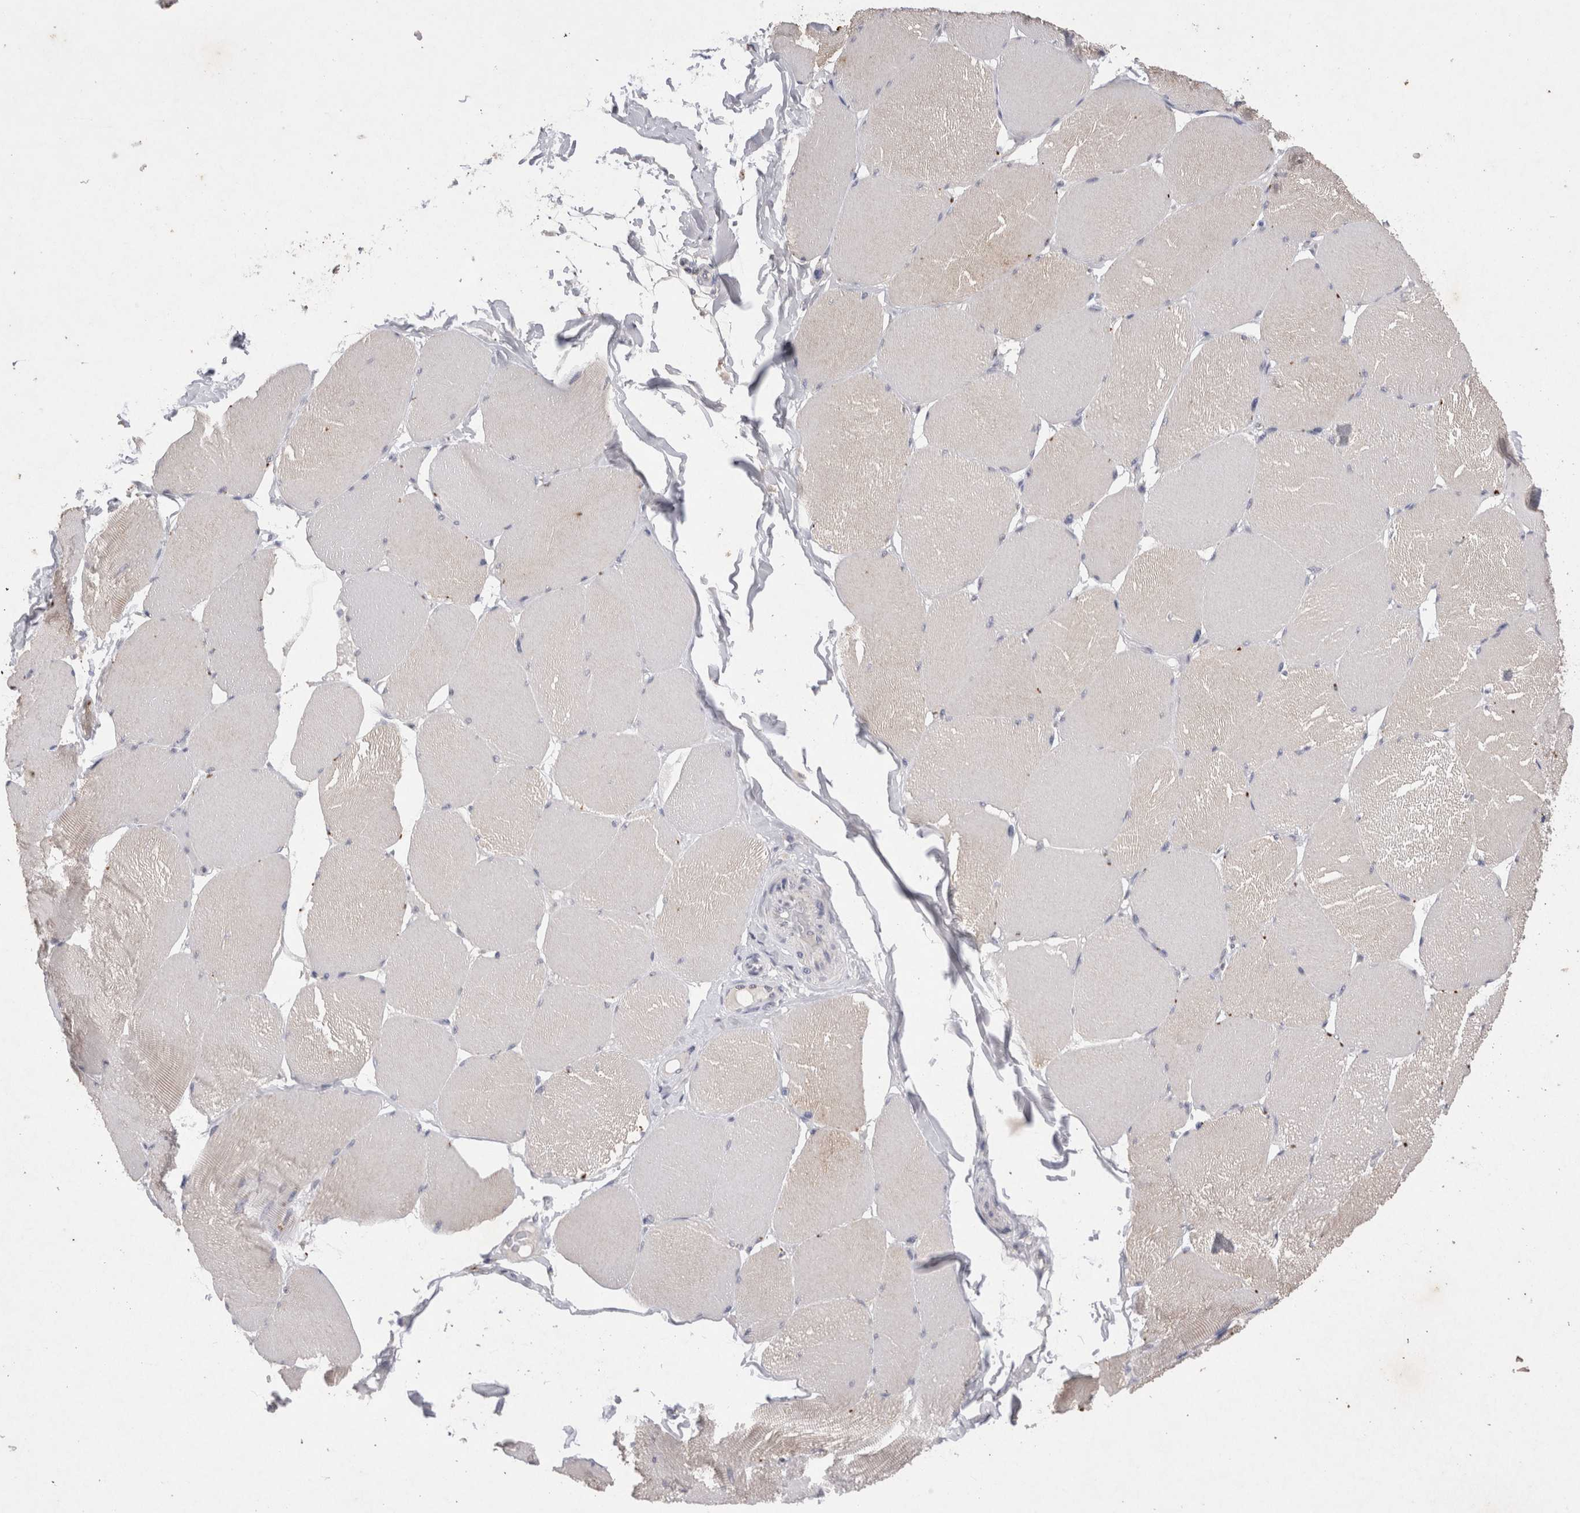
{"staining": {"intensity": "negative", "quantity": "none", "location": "none"}, "tissue": "skeletal muscle", "cell_type": "Myocytes", "image_type": "normal", "snomed": [{"axis": "morphology", "description": "Normal tissue, NOS"}, {"axis": "topography", "description": "Skin"}, {"axis": "topography", "description": "Skeletal muscle"}], "caption": "This image is of normal skeletal muscle stained with IHC to label a protein in brown with the nuclei are counter-stained blue. There is no positivity in myocytes.", "gene": "RASSF3", "patient": {"sex": "male", "age": 83}}